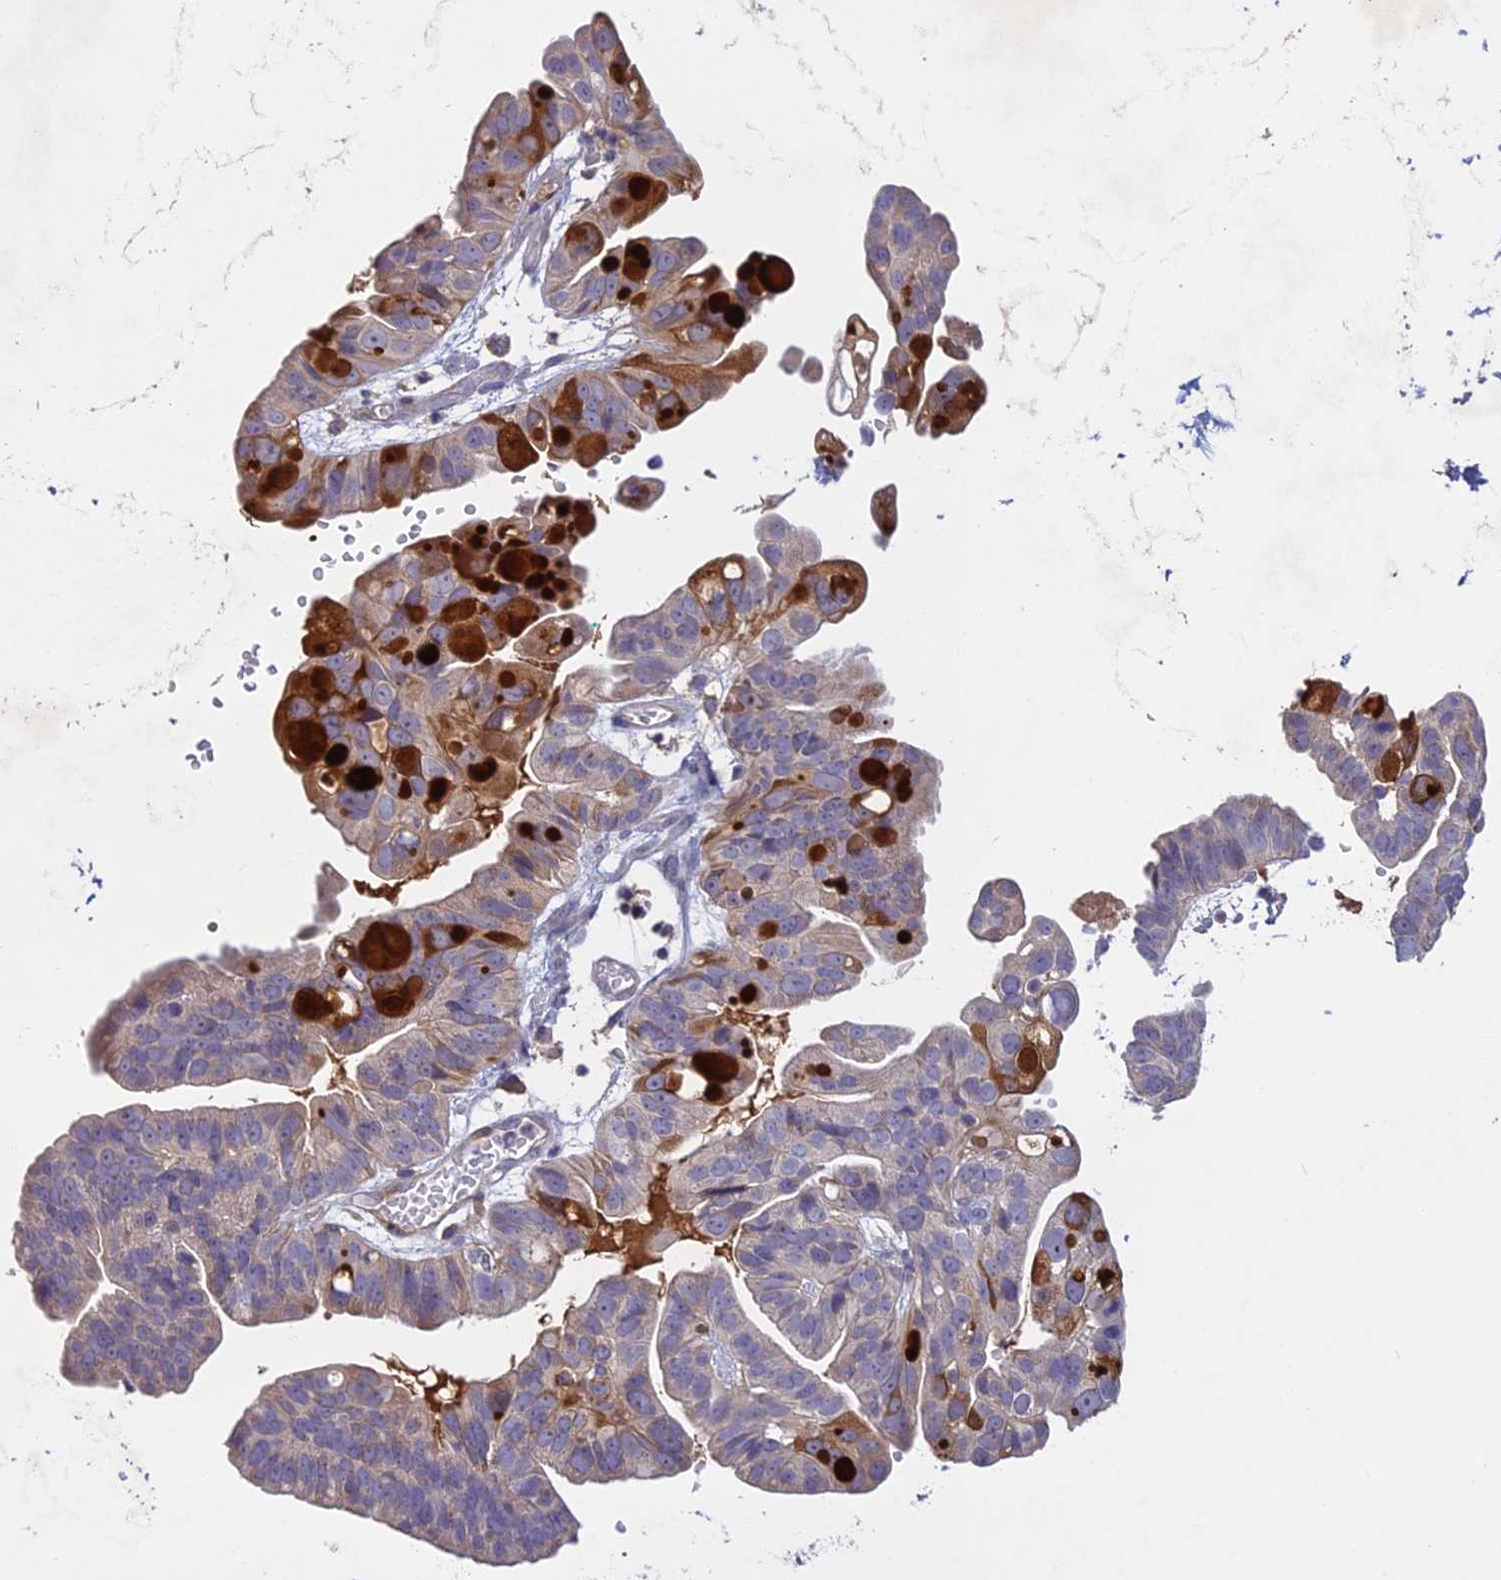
{"staining": {"intensity": "strong", "quantity": "<25%", "location": "cytoplasmic/membranous"}, "tissue": "ovarian cancer", "cell_type": "Tumor cells", "image_type": "cancer", "snomed": [{"axis": "morphology", "description": "Cystadenocarcinoma, serous, NOS"}, {"axis": "topography", "description": "Ovary"}], "caption": "IHC of ovarian serous cystadenocarcinoma shows medium levels of strong cytoplasmic/membranous staining in about <25% of tumor cells. The protein is stained brown, and the nuclei are stained in blue (DAB (3,3'-diaminobenzidine) IHC with brightfield microscopy, high magnification).", "gene": "ADO", "patient": {"sex": "female", "age": 56}}